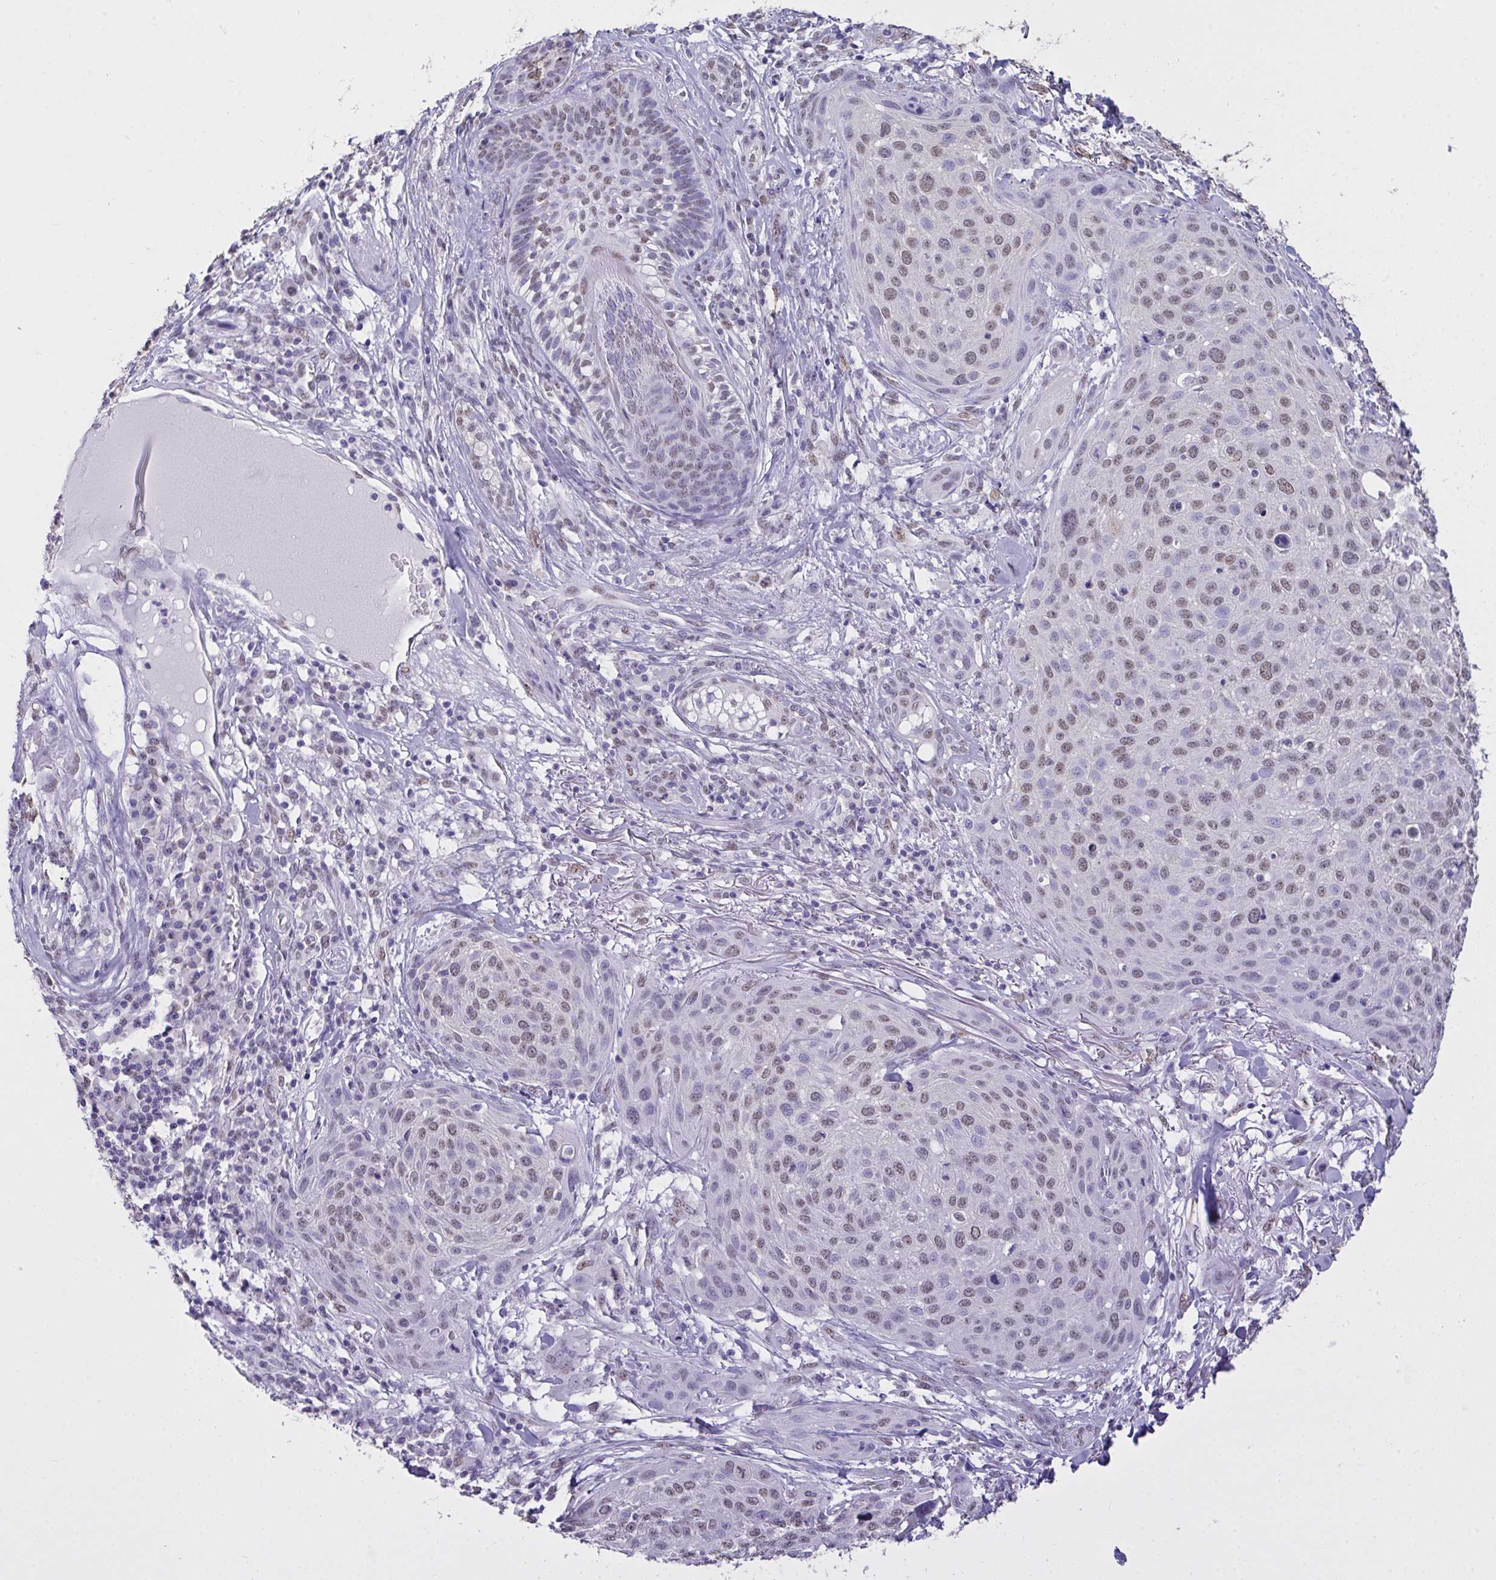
{"staining": {"intensity": "weak", "quantity": "25%-75%", "location": "nuclear"}, "tissue": "skin cancer", "cell_type": "Tumor cells", "image_type": "cancer", "snomed": [{"axis": "morphology", "description": "Squamous cell carcinoma, NOS"}, {"axis": "topography", "description": "Skin"}], "caption": "Skin squamous cell carcinoma stained for a protein shows weak nuclear positivity in tumor cells.", "gene": "SEMA6B", "patient": {"sex": "female", "age": 87}}